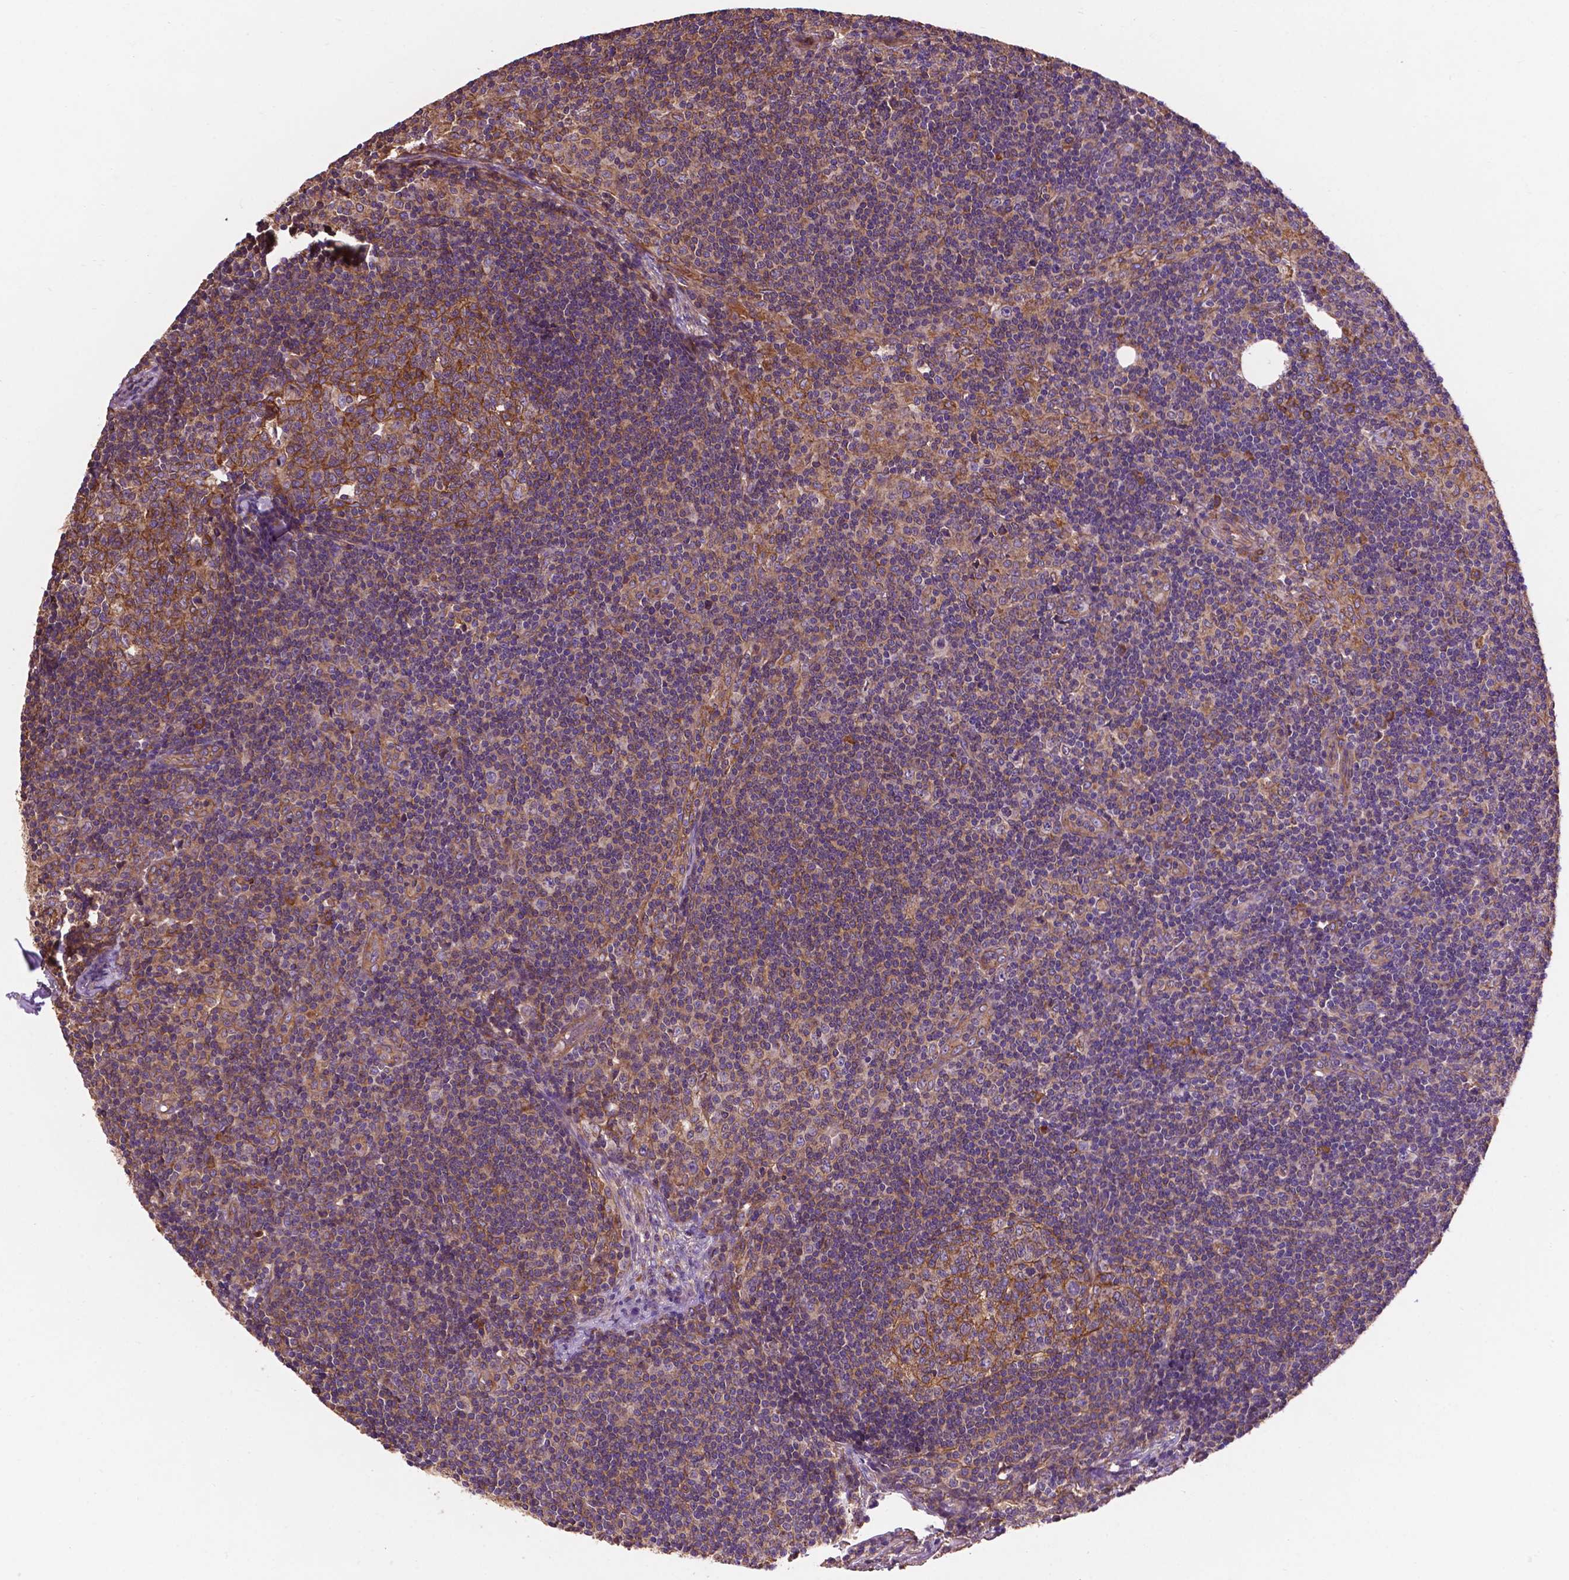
{"staining": {"intensity": "moderate", "quantity": ">75%", "location": "cytoplasmic/membranous"}, "tissue": "lymph node", "cell_type": "Germinal center cells", "image_type": "normal", "snomed": [{"axis": "morphology", "description": "Normal tissue, NOS"}, {"axis": "topography", "description": "Lymph node"}], "caption": "A medium amount of moderate cytoplasmic/membranous expression is present in approximately >75% of germinal center cells in benign lymph node. (DAB (3,3'-diaminobenzidine) = brown stain, brightfield microscopy at high magnification).", "gene": "CCDC71L", "patient": {"sex": "female", "age": 41}}